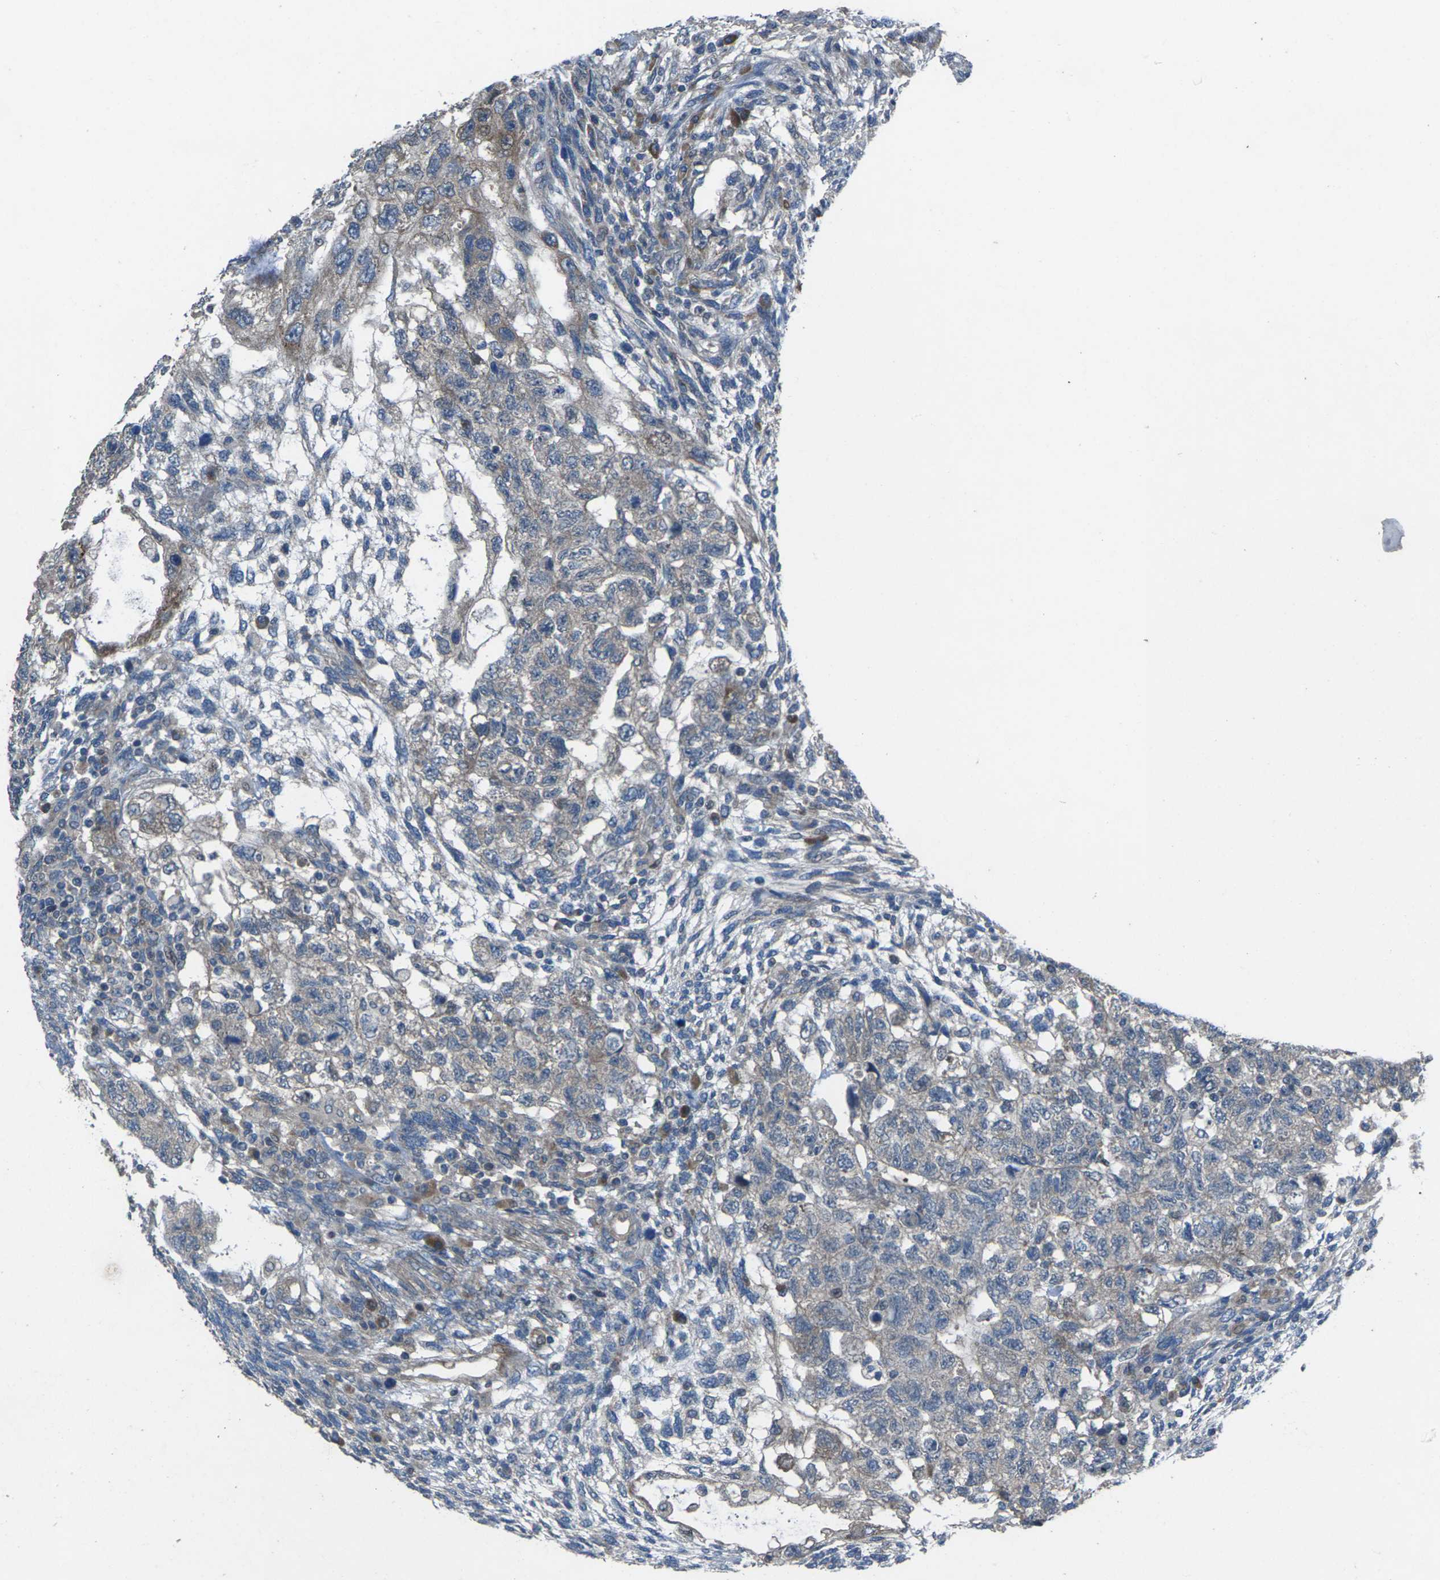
{"staining": {"intensity": "negative", "quantity": "none", "location": "none"}, "tissue": "testis cancer", "cell_type": "Tumor cells", "image_type": "cancer", "snomed": [{"axis": "morphology", "description": "Normal tissue, NOS"}, {"axis": "morphology", "description": "Carcinoma, Embryonal, NOS"}, {"axis": "topography", "description": "Testis"}], "caption": "Immunohistochemistry of human testis embryonal carcinoma reveals no expression in tumor cells. (DAB (3,3'-diaminobenzidine) immunohistochemistry (IHC) visualized using brightfield microscopy, high magnification).", "gene": "EDNRA", "patient": {"sex": "male", "age": 36}}